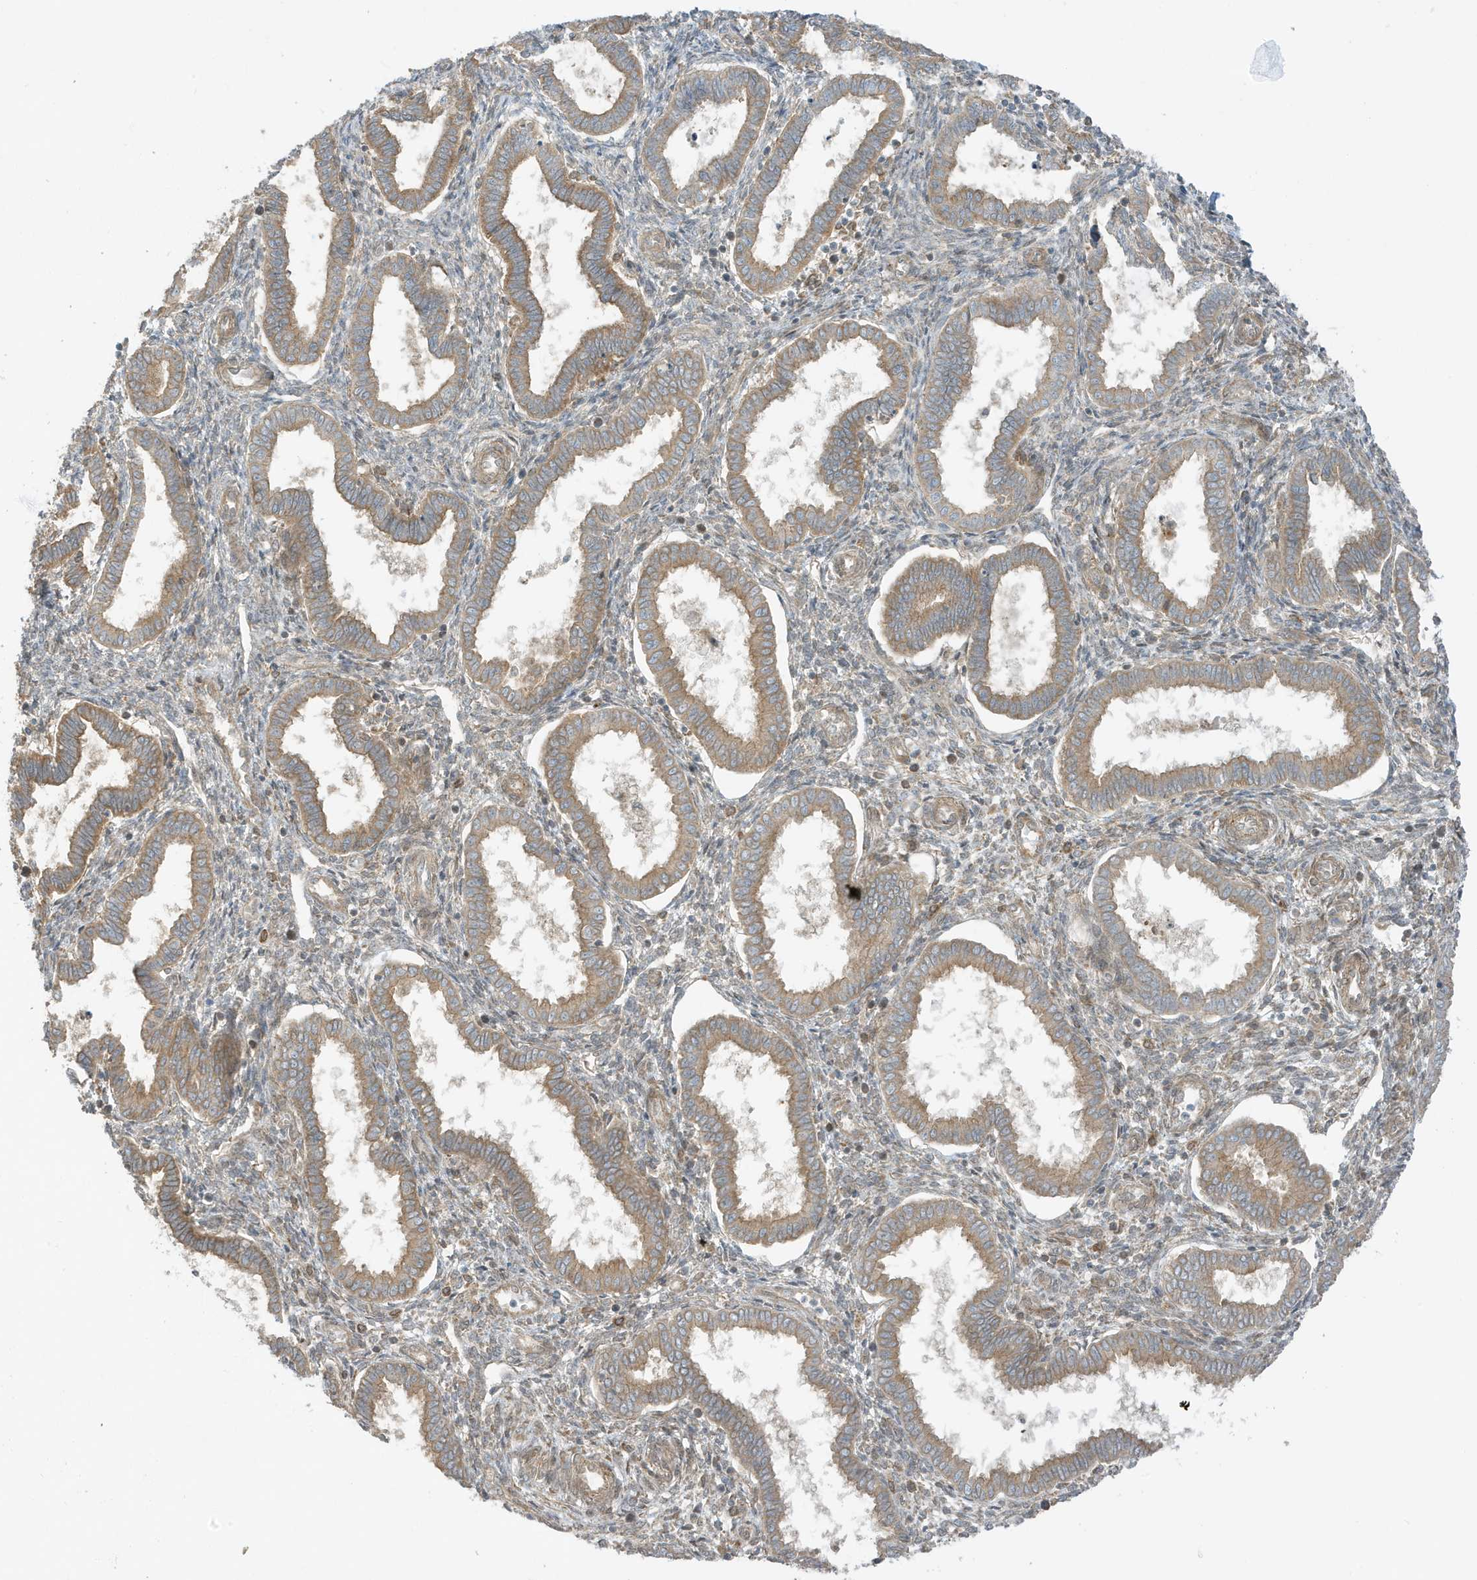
{"staining": {"intensity": "weak", "quantity": "<25%", "location": "cytoplasmic/membranous"}, "tissue": "endometrium", "cell_type": "Cells in endometrial stroma", "image_type": "normal", "snomed": [{"axis": "morphology", "description": "Normal tissue, NOS"}, {"axis": "topography", "description": "Endometrium"}], "caption": "Cells in endometrial stroma show no significant staining in benign endometrium.", "gene": "SCARF2", "patient": {"sex": "female", "age": 24}}